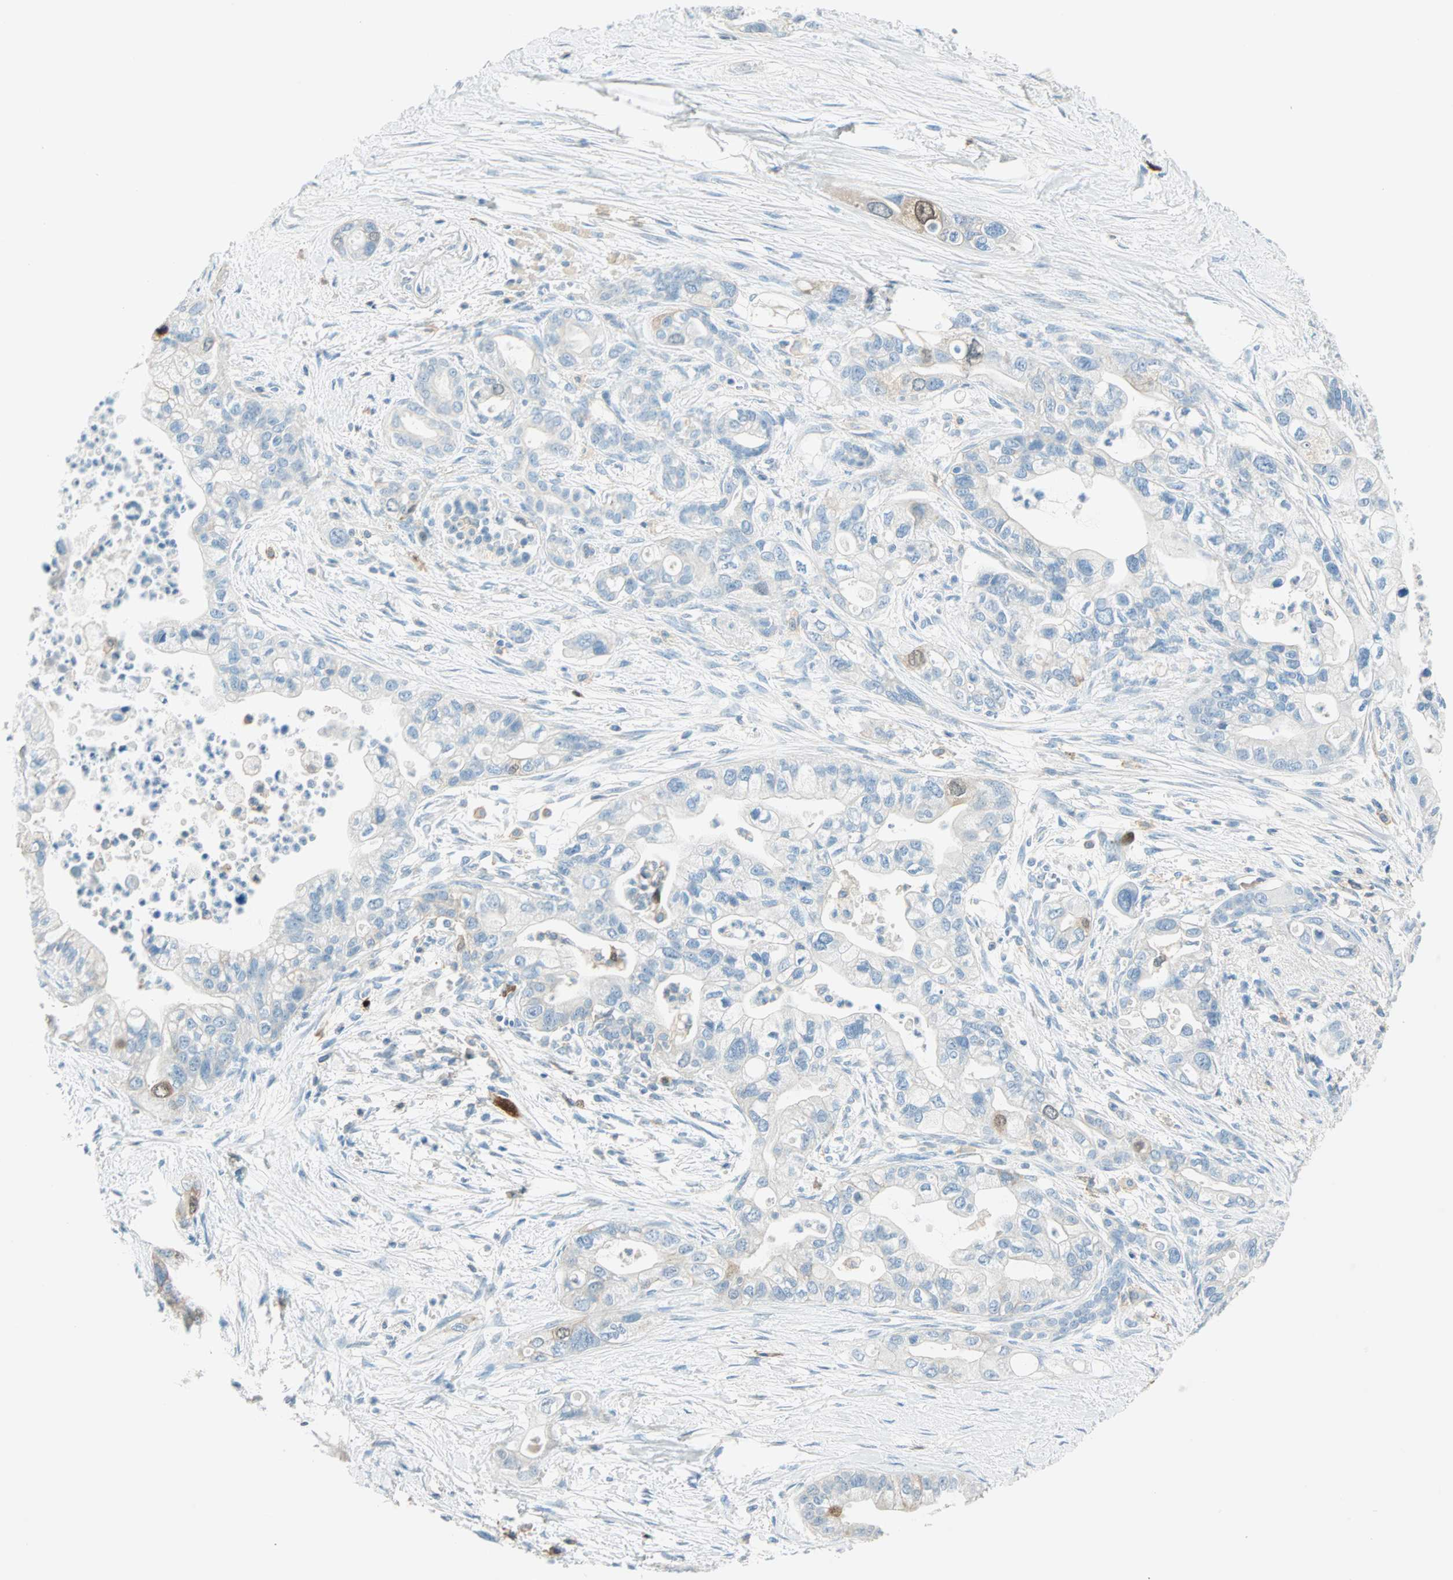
{"staining": {"intensity": "negative", "quantity": "none", "location": "none"}, "tissue": "pancreatic cancer", "cell_type": "Tumor cells", "image_type": "cancer", "snomed": [{"axis": "morphology", "description": "Adenocarcinoma, NOS"}, {"axis": "topography", "description": "Pancreas"}], "caption": "An immunohistochemistry (IHC) image of pancreatic cancer is shown. There is no staining in tumor cells of pancreatic cancer. The staining is performed using DAB (3,3'-diaminobenzidine) brown chromogen with nuclei counter-stained in using hematoxylin.", "gene": "PTTG1", "patient": {"sex": "male", "age": 70}}